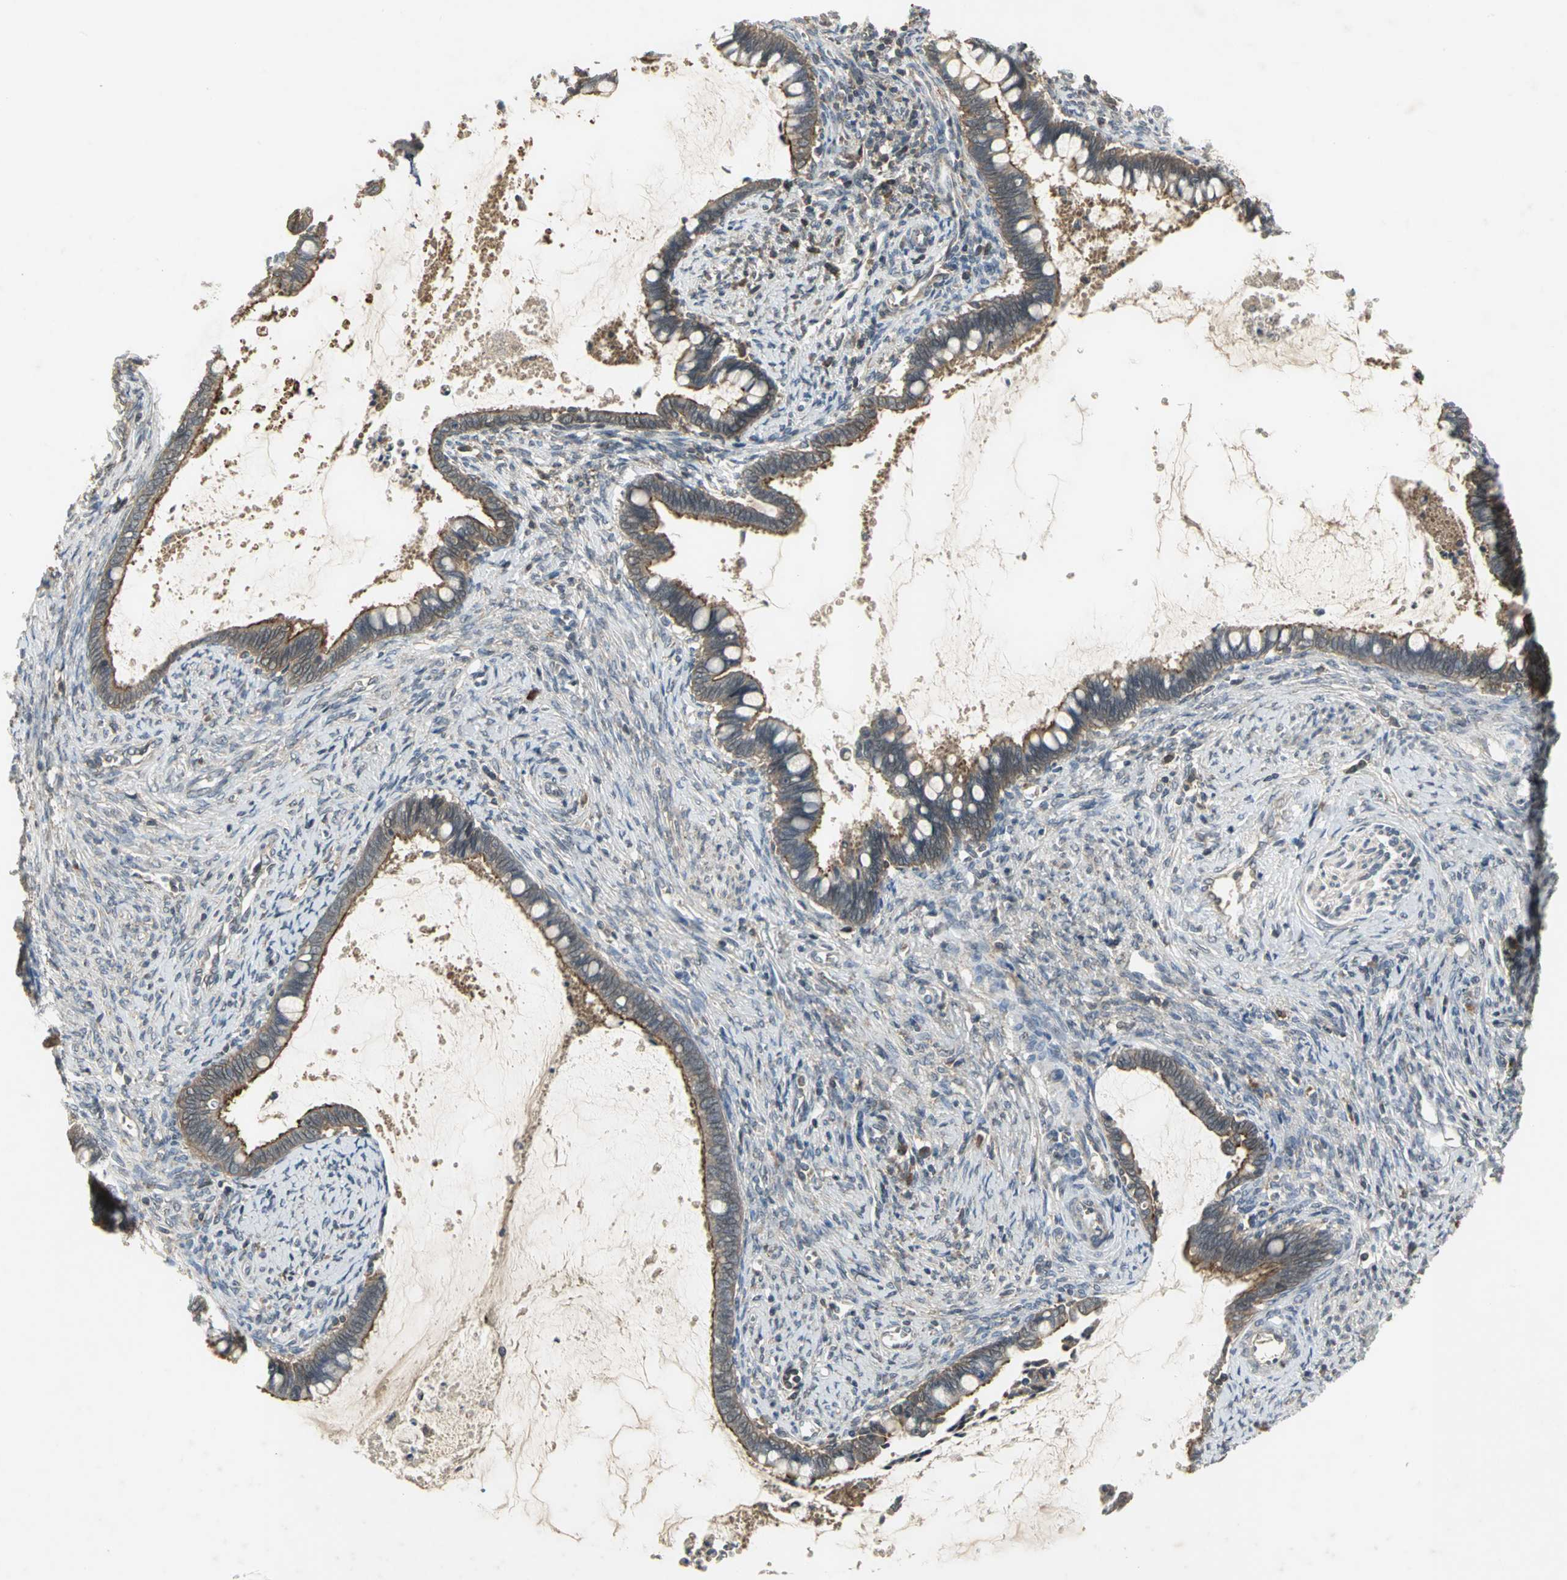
{"staining": {"intensity": "moderate", "quantity": ">75%", "location": "cytoplasmic/membranous"}, "tissue": "cervical cancer", "cell_type": "Tumor cells", "image_type": "cancer", "snomed": [{"axis": "morphology", "description": "Adenocarcinoma, NOS"}, {"axis": "topography", "description": "Cervix"}], "caption": "Immunohistochemical staining of cervical cancer shows moderate cytoplasmic/membranous protein positivity in about >75% of tumor cells.", "gene": "KEAP1", "patient": {"sex": "female", "age": 44}}